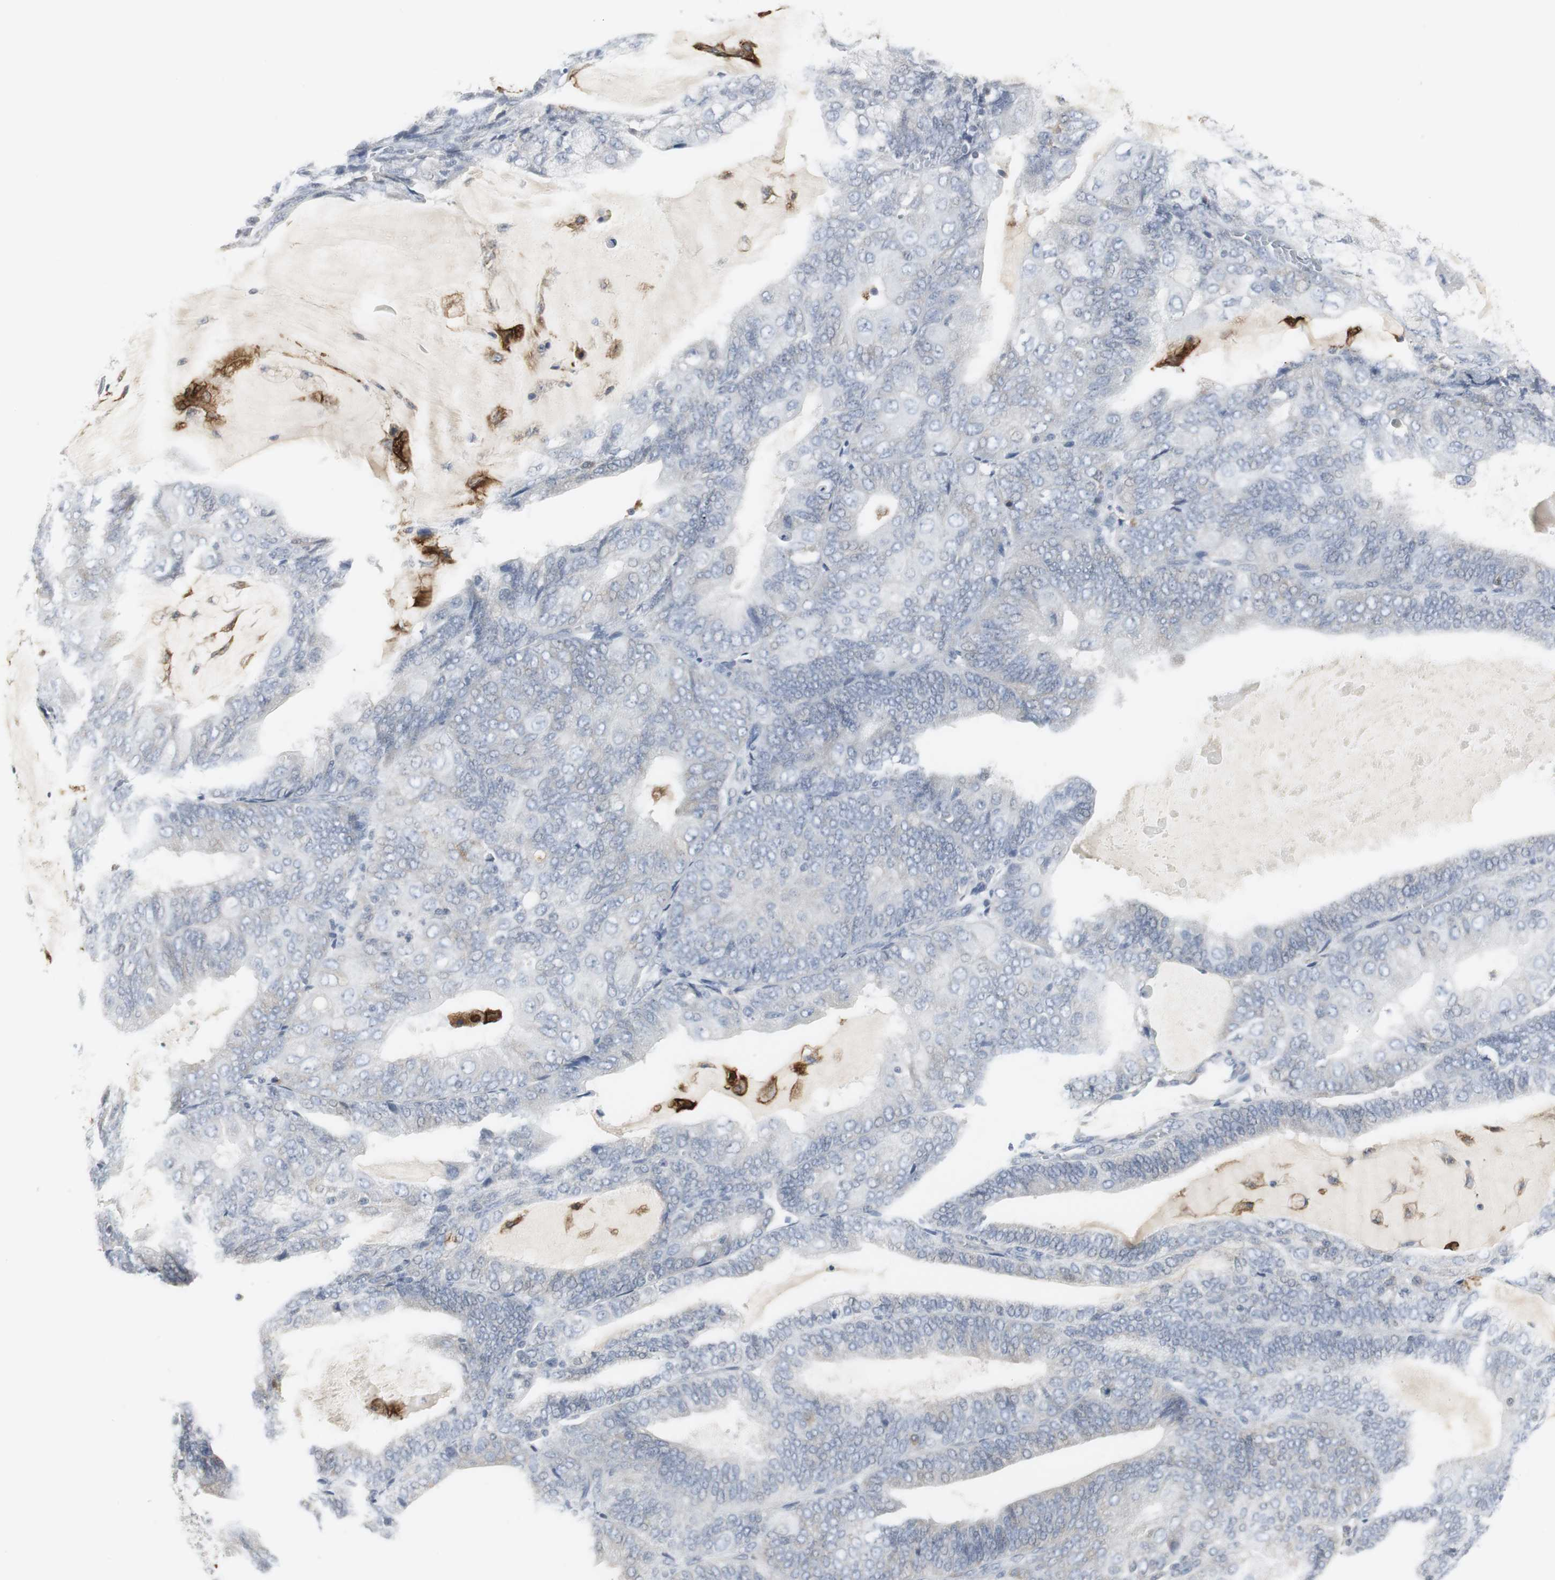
{"staining": {"intensity": "negative", "quantity": "none", "location": "none"}, "tissue": "endometrial cancer", "cell_type": "Tumor cells", "image_type": "cancer", "snomed": [{"axis": "morphology", "description": "Adenocarcinoma, NOS"}, {"axis": "topography", "description": "Endometrium"}], "caption": "An immunohistochemistry (IHC) image of endometrial cancer (adenocarcinoma) is shown. There is no staining in tumor cells of endometrial cancer (adenocarcinoma).", "gene": "PI15", "patient": {"sex": "female", "age": 81}}